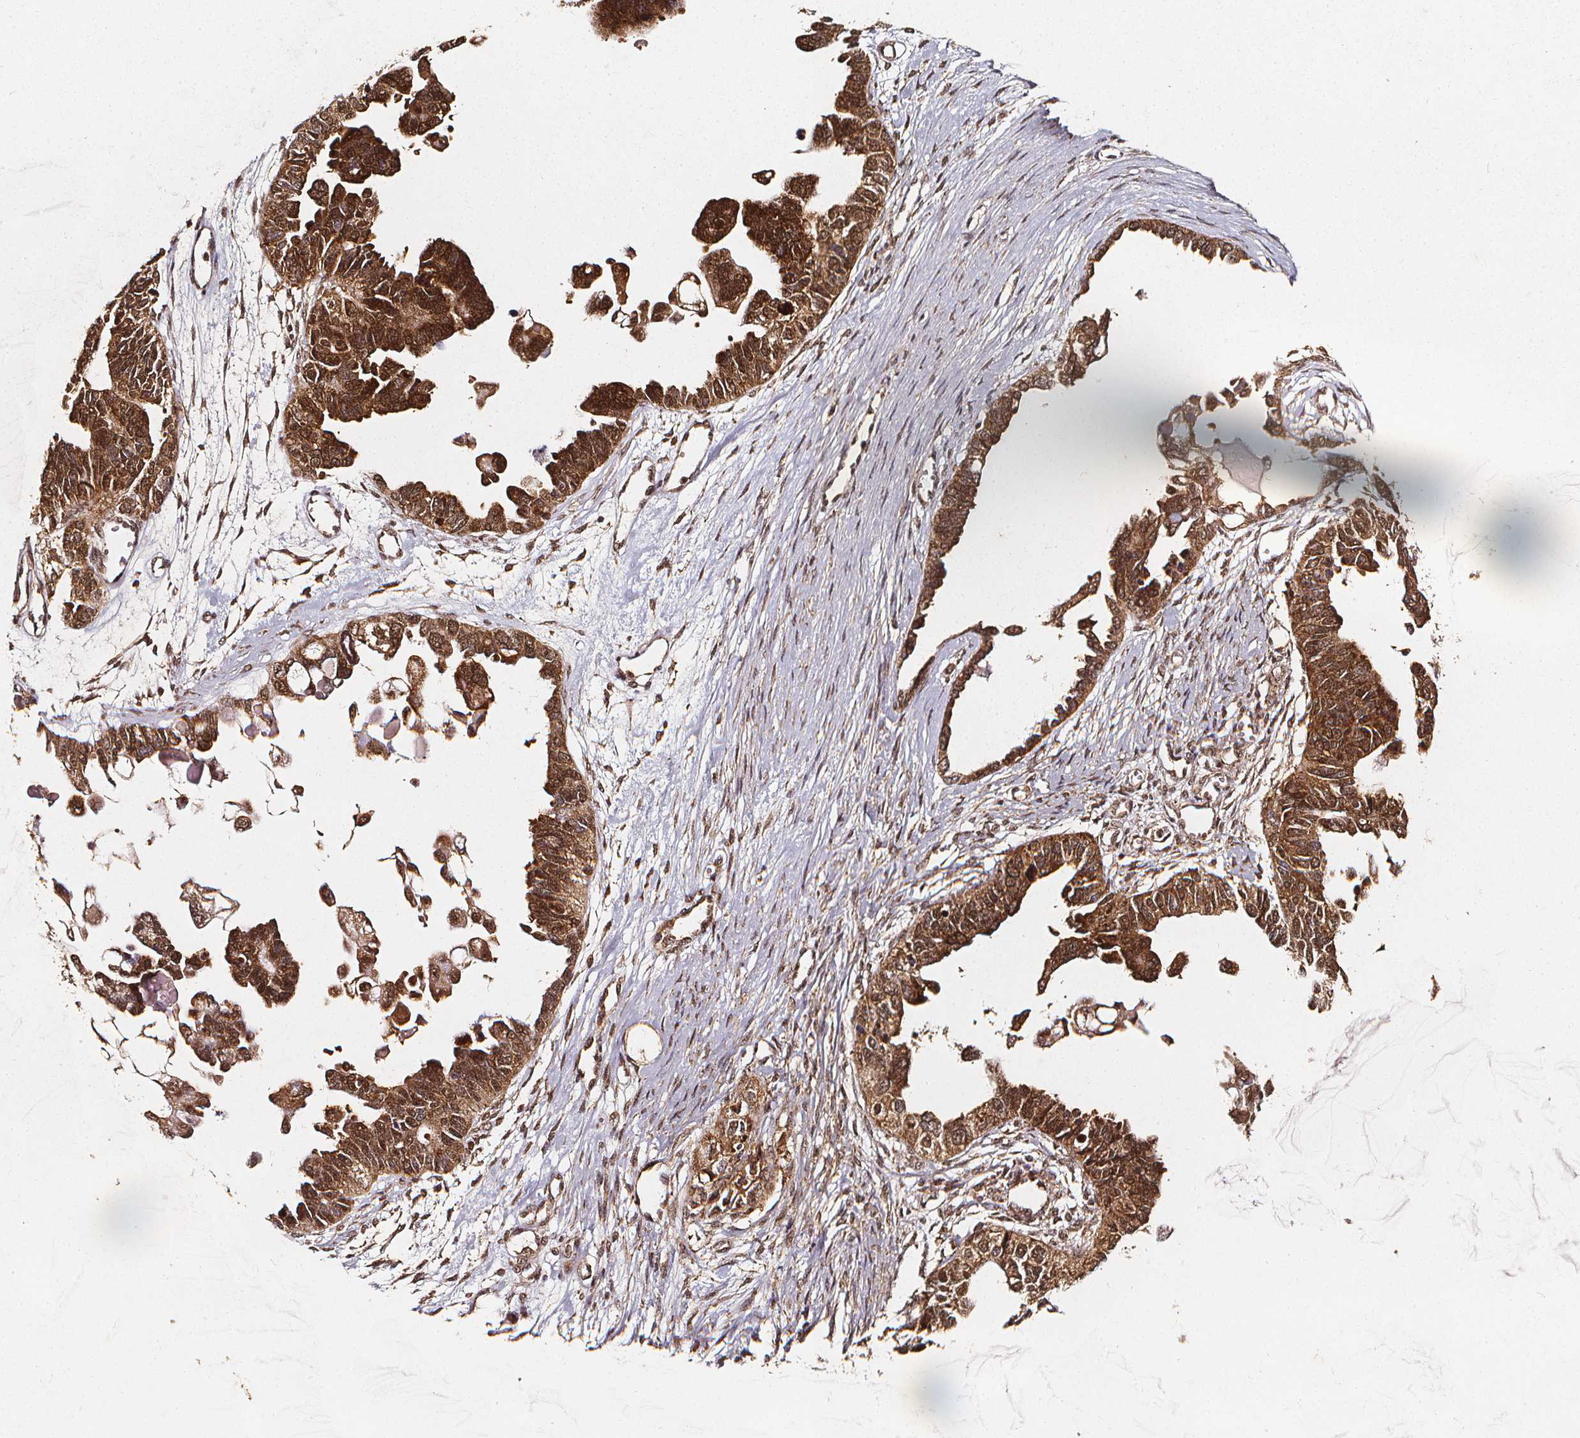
{"staining": {"intensity": "strong", "quantity": ">75%", "location": "cytoplasmic/membranous,nuclear"}, "tissue": "ovarian cancer", "cell_type": "Tumor cells", "image_type": "cancer", "snomed": [{"axis": "morphology", "description": "Cystadenocarcinoma, serous, NOS"}, {"axis": "topography", "description": "Ovary"}], "caption": "Serous cystadenocarcinoma (ovarian) stained for a protein exhibits strong cytoplasmic/membranous and nuclear positivity in tumor cells. (Stains: DAB in brown, nuclei in blue, Microscopy: brightfield microscopy at high magnification).", "gene": "SMN1", "patient": {"sex": "female", "age": 51}}